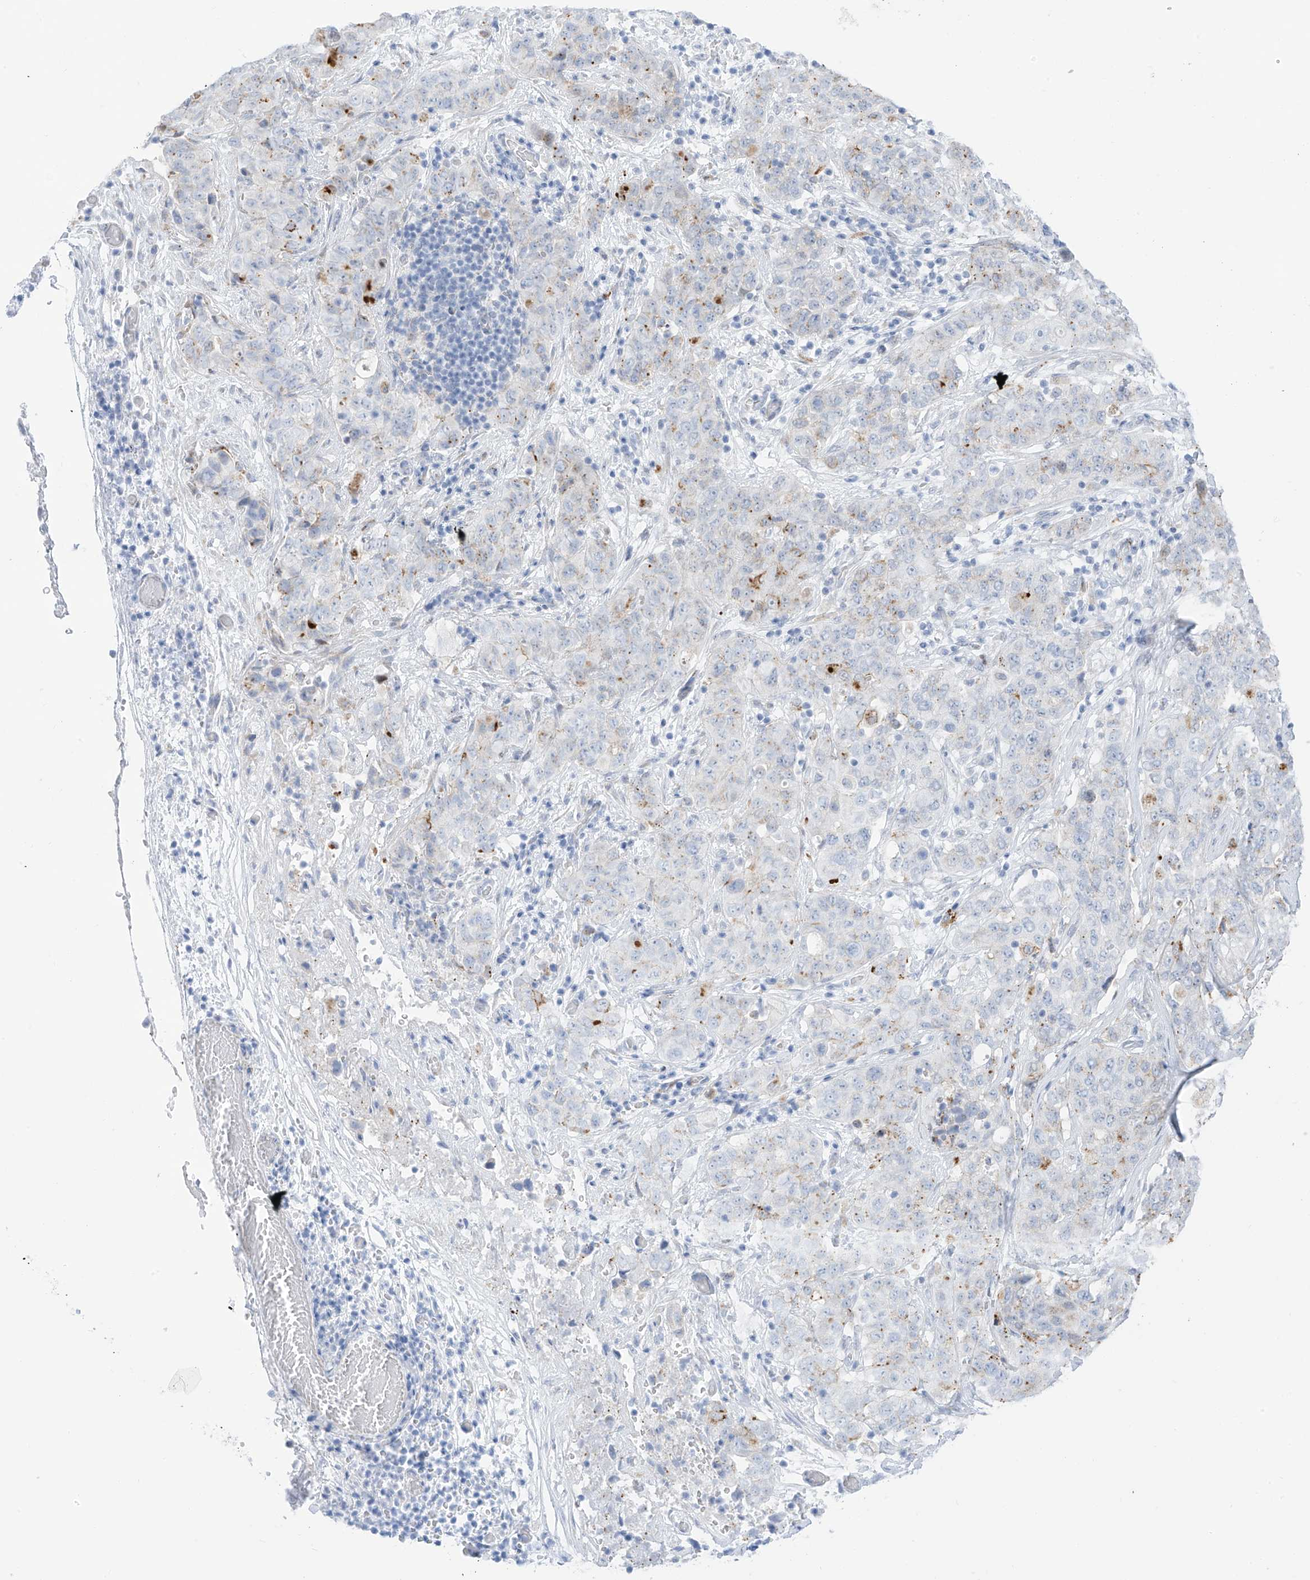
{"staining": {"intensity": "weak", "quantity": "<25%", "location": "cytoplasmic/membranous"}, "tissue": "stomach cancer", "cell_type": "Tumor cells", "image_type": "cancer", "snomed": [{"axis": "morphology", "description": "Normal tissue, NOS"}, {"axis": "morphology", "description": "Adenocarcinoma, NOS"}, {"axis": "topography", "description": "Lymph node"}, {"axis": "topography", "description": "Stomach"}], "caption": "DAB (3,3'-diaminobenzidine) immunohistochemical staining of human stomach cancer (adenocarcinoma) demonstrates no significant expression in tumor cells.", "gene": "PSPH", "patient": {"sex": "male", "age": 48}}